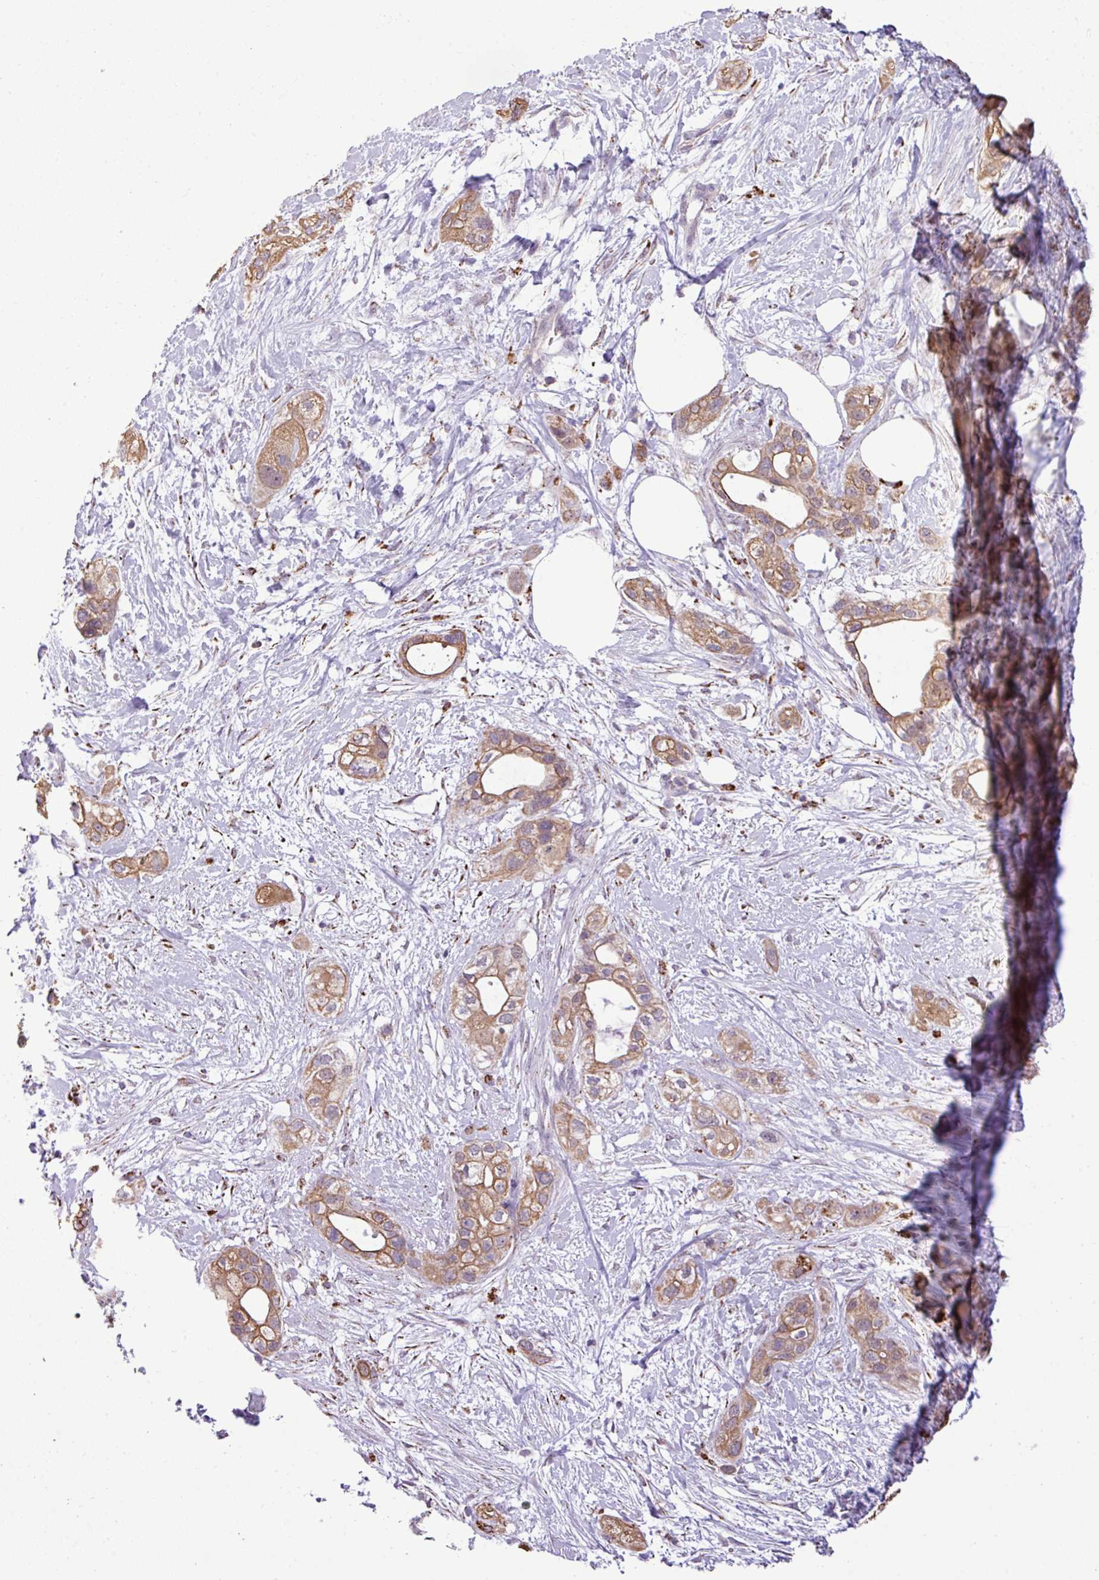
{"staining": {"intensity": "moderate", "quantity": ">75%", "location": "cytoplasmic/membranous"}, "tissue": "pancreatic cancer", "cell_type": "Tumor cells", "image_type": "cancer", "snomed": [{"axis": "morphology", "description": "Adenocarcinoma, NOS"}, {"axis": "topography", "description": "Pancreas"}], "caption": "Immunohistochemical staining of human pancreatic cancer (adenocarcinoma) shows medium levels of moderate cytoplasmic/membranous staining in about >75% of tumor cells.", "gene": "SGPP1", "patient": {"sex": "male", "age": 44}}